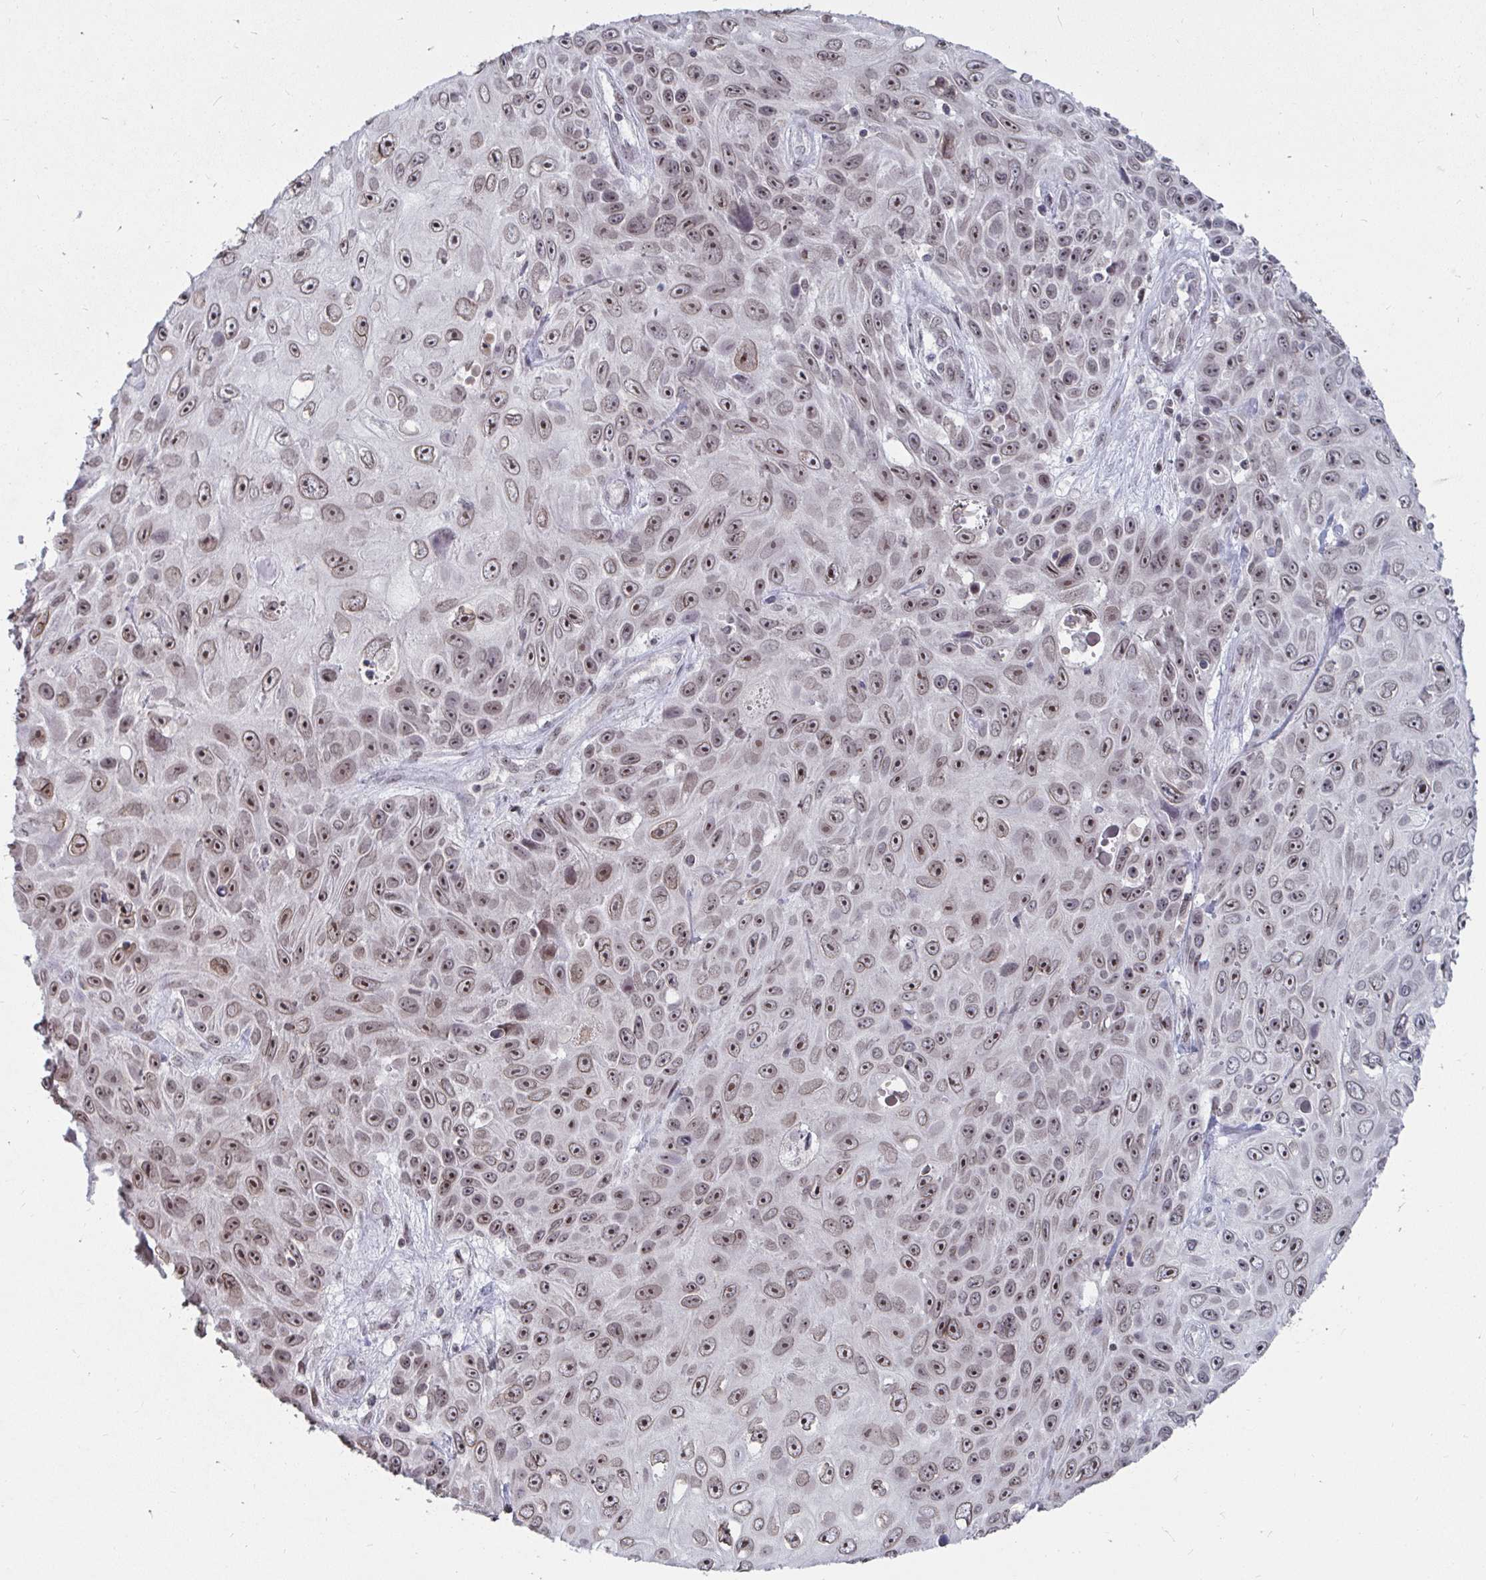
{"staining": {"intensity": "moderate", "quantity": ">75%", "location": "nuclear"}, "tissue": "skin cancer", "cell_type": "Tumor cells", "image_type": "cancer", "snomed": [{"axis": "morphology", "description": "Squamous cell carcinoma, NOS"}, {"axis": "topography", "description": "Skin"}], "caption": "Moderate nuclear expression is present in approximately >75% of tumor cells in skin cancer (squamous cell carcinoma). The protein is stained brown, and the nuclei are stained in blue (DAB IHC with brightfield microscopy, high magnification).", "gene": "TRIP12", "patient": {"sex": "male", "age": 82}}